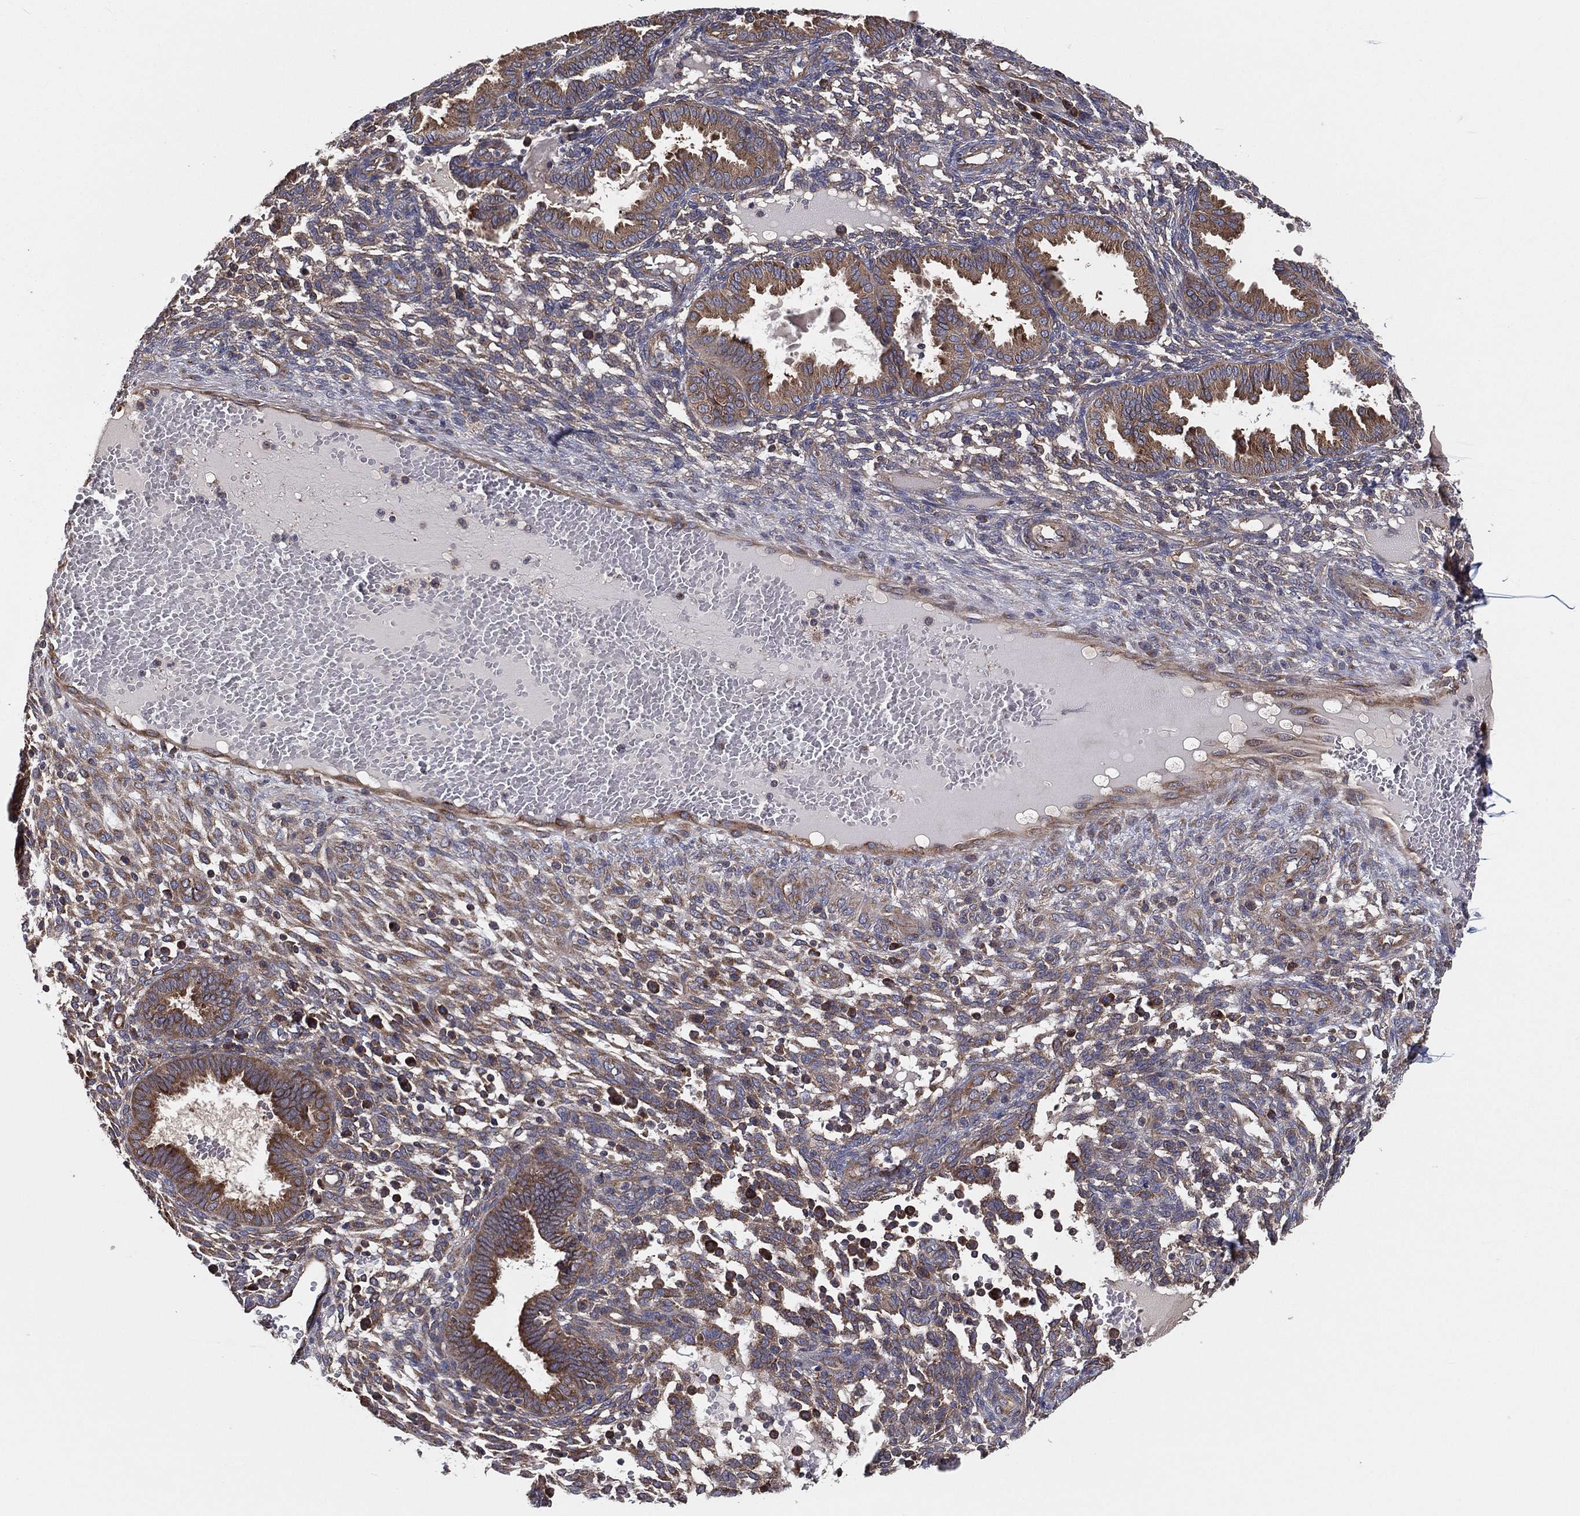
{"staining": {"intensity": "moderate", "quantity": "<25%", "location": "cytoplasmic/membranous"}, "tissue": "endometrium", "cell_type": "Cells in endometrial stroma", "image_type": "normal", "snomed": [{"axis": "morphology", "description": "Normal tissue, NOS"}, {"axis": "topography", "description": "Endometrium"}], "caption": "The photomicrograph displays a brown stain indicating the presence of a protein in the cytoplasmic/membranous of cells in endometrial stroma in endometrium. The staining is performed using DAB (3,3'-diaminobenzidine) brown chromogen to label protein expression. The nuclei are counter-stained blue using hematoxylin.", "gene": "EIF2B5", "patient": {"sex": "female", "age": 42}}